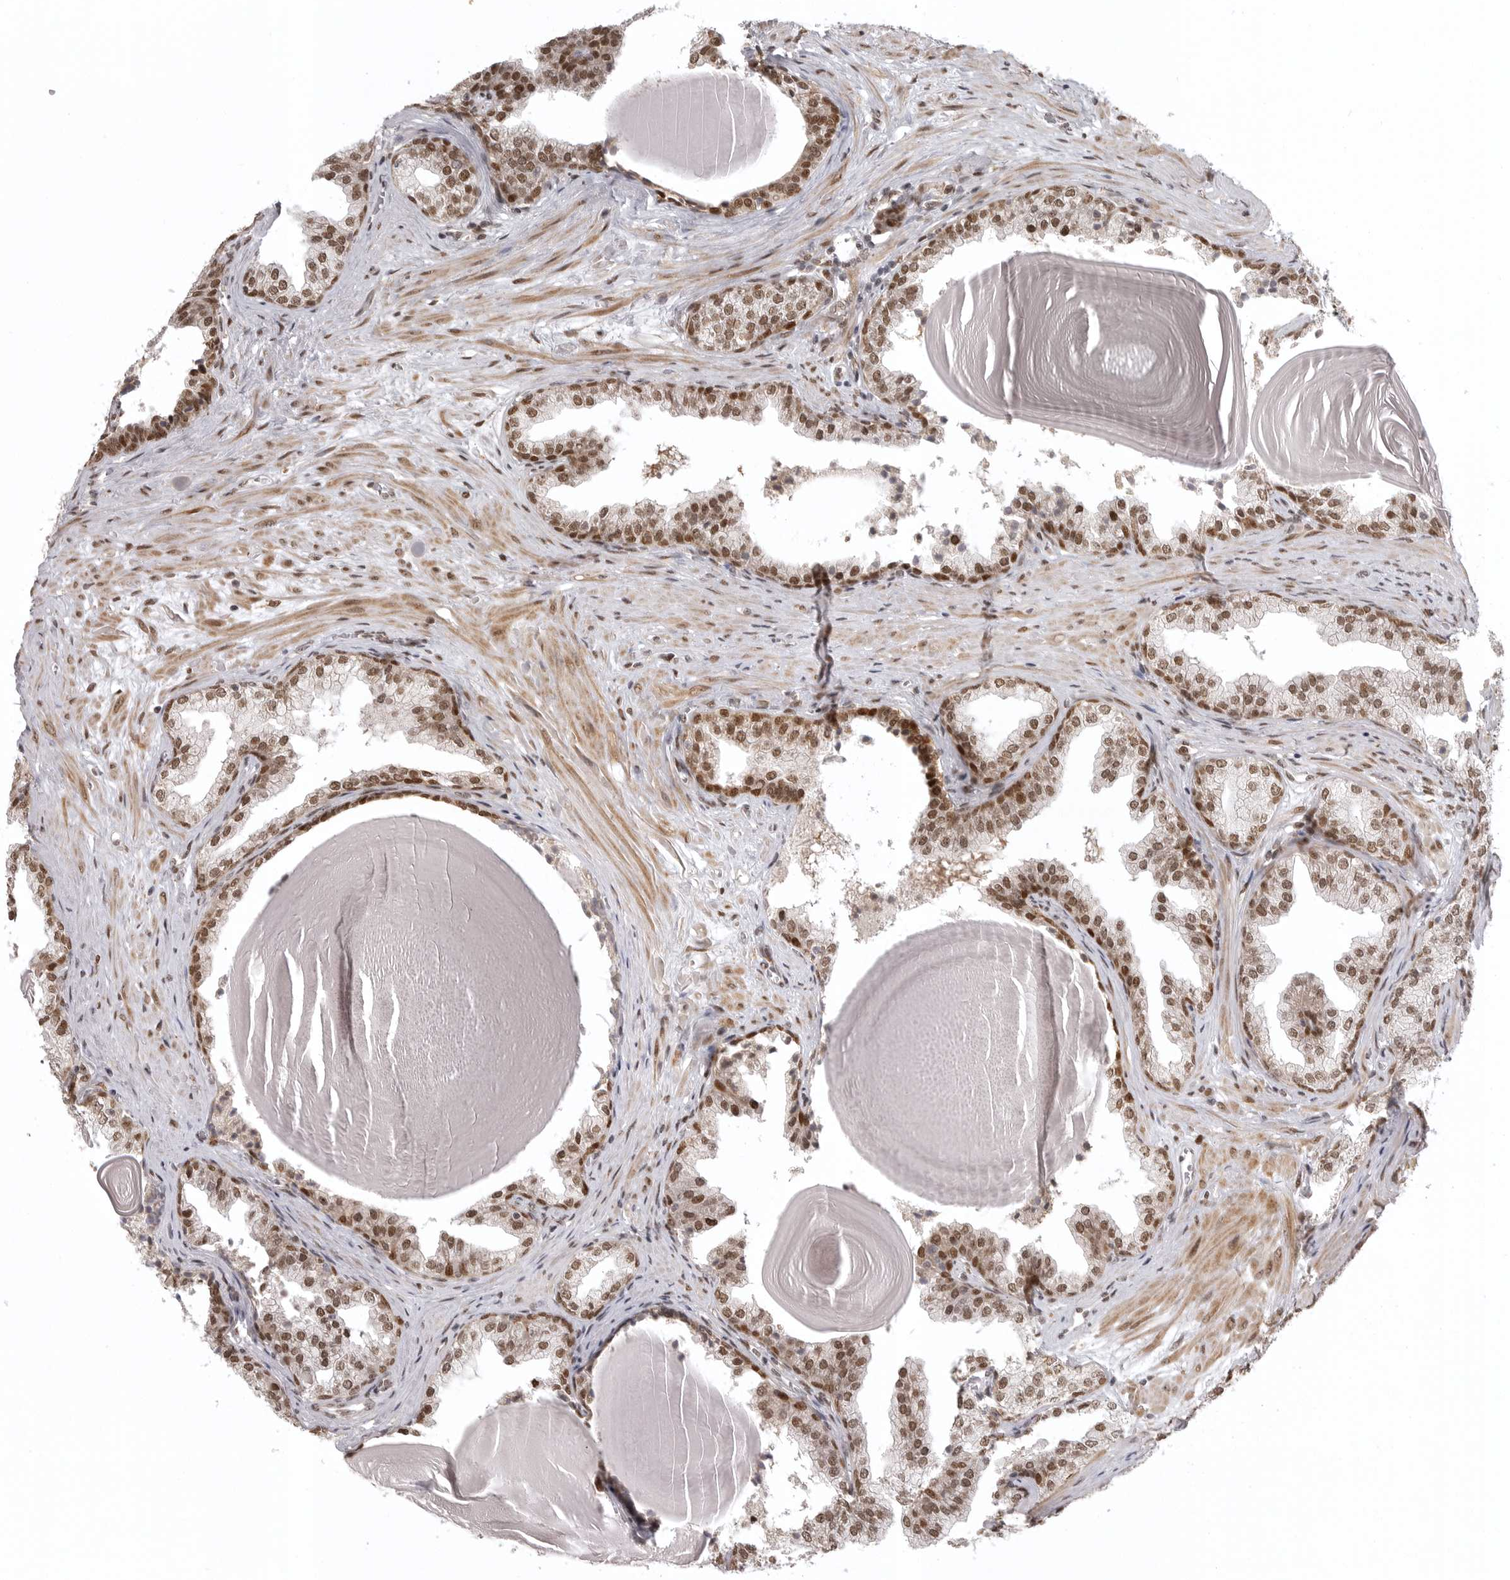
{"staining": {"intensity": "moderate", "quantity": ">75%", "location": "nuclear"}, "tissue": "prostate", "cell_type": "Glandular cells", "image_type": "normal", "snomed": [{"axis": "morphology", "description": "Normal tissue, NOS"}, {"axis": "topography", "description": "Prostate"}], "caption": "Prostate stained with DAB (3,3'-diaminobenzidine) immunohistochemistry (IHC) exhibits medium levels of moderate nuclear positivity in approximately >75% of glandular cells. (DAB (3,3'-diaminobenzidine) IHC with brightfield microscopy, high magnification).", "gene": "ISG20L2", "patient": {"sex": "male", "age": 48}}